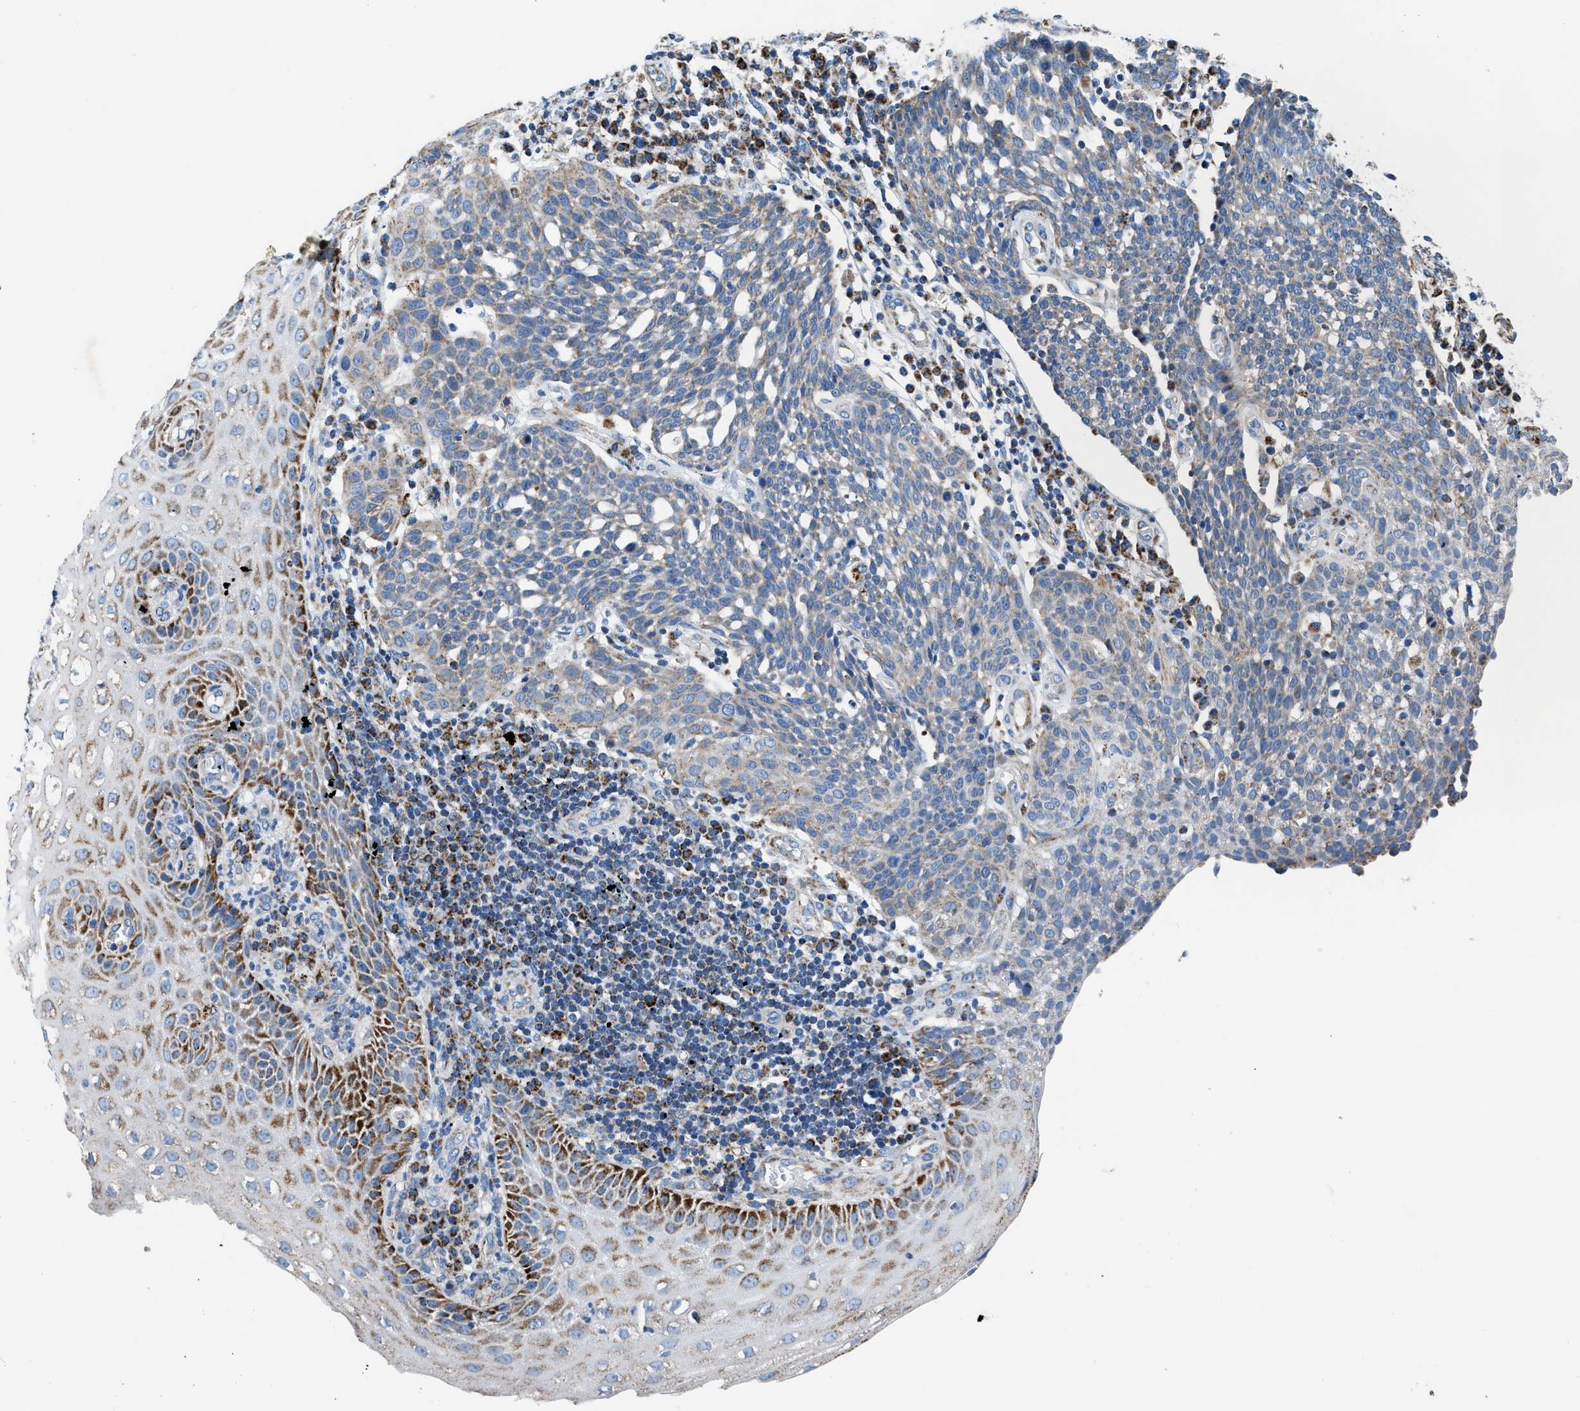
{"staining": {"intensity": "moderate", "quantity": "<25%", "location": "cytoplasmic/membranous"}, "tissue": "cervical cancer", "cell_type": "Tumor cells", "image_type": "cancer", "snomed": [{"axis": "morphology", "description": "Squamous cell carcinoma, NOS"}, {"axis": "topography", "description": "Cervix"}], "caption": "Immunohistochemical staining of human cervical squamous cell carcinoma exhibits low levels of moderate cytoplasmic/membranous staining in about <25% of tumor cells.", "gene": "ZDHHC3", "patient": {"sex": "female", "age": 34}}